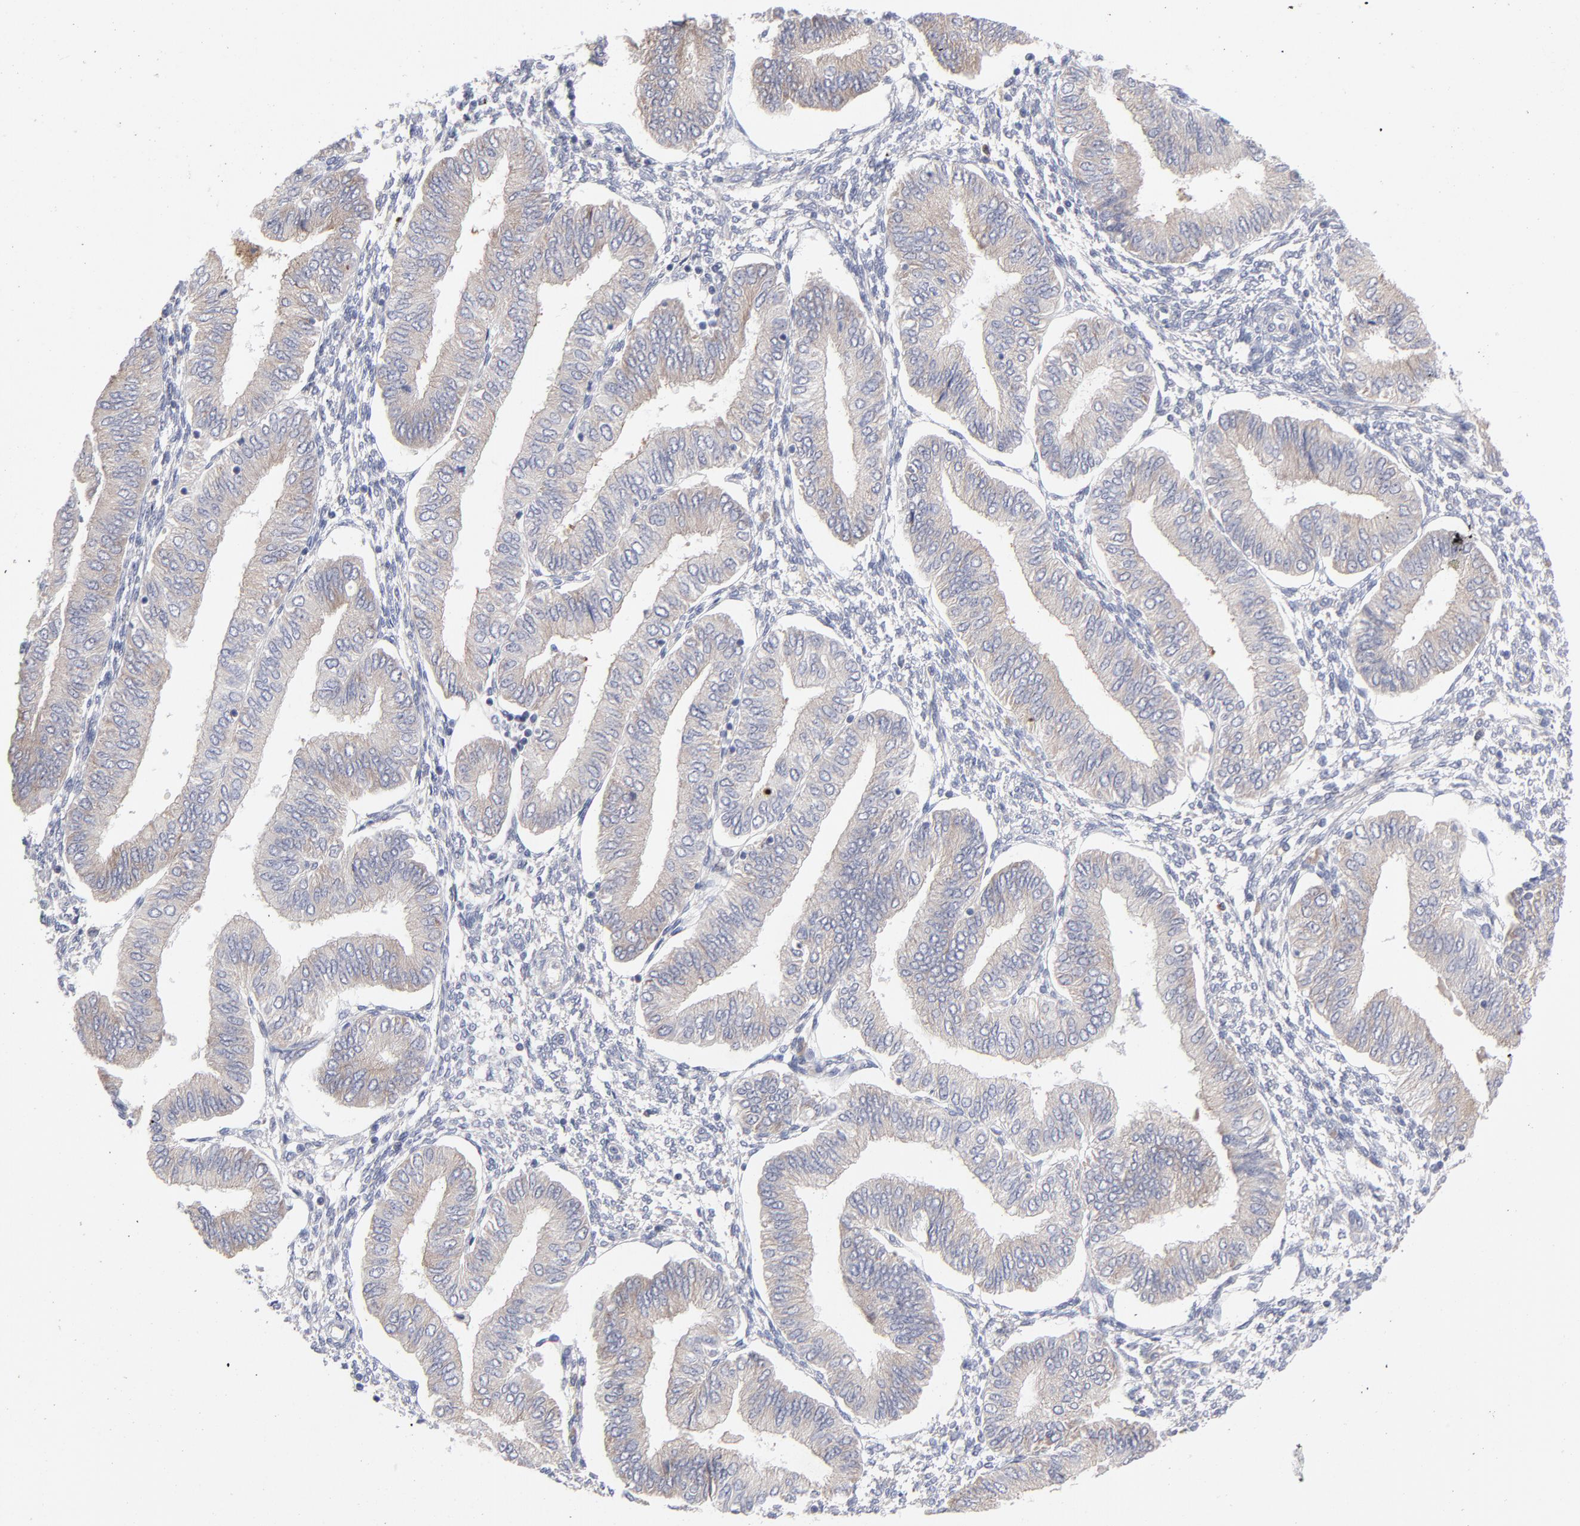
{"staining": {"intensity": "negative", "quantity": "none", "location": "none"}, "tissue": "endometrial cancer", "cell_type": "Tumor cells", "image_type": "cancer", "snomed": [{"axis": "morphology", "description": "Adenocarcinoma, NOS"}, {"axis": "topography", "description": "Endometrium"}], "caption": "Tumor cells show no significant staining in adenocarcinoma (endometrial). (Brightfield microscopy of DAB (3,3'-diaminobenzidine) IHC at high magnification).", "gene": "RPS24", "patient": {"sex": "female", "age": 51}}